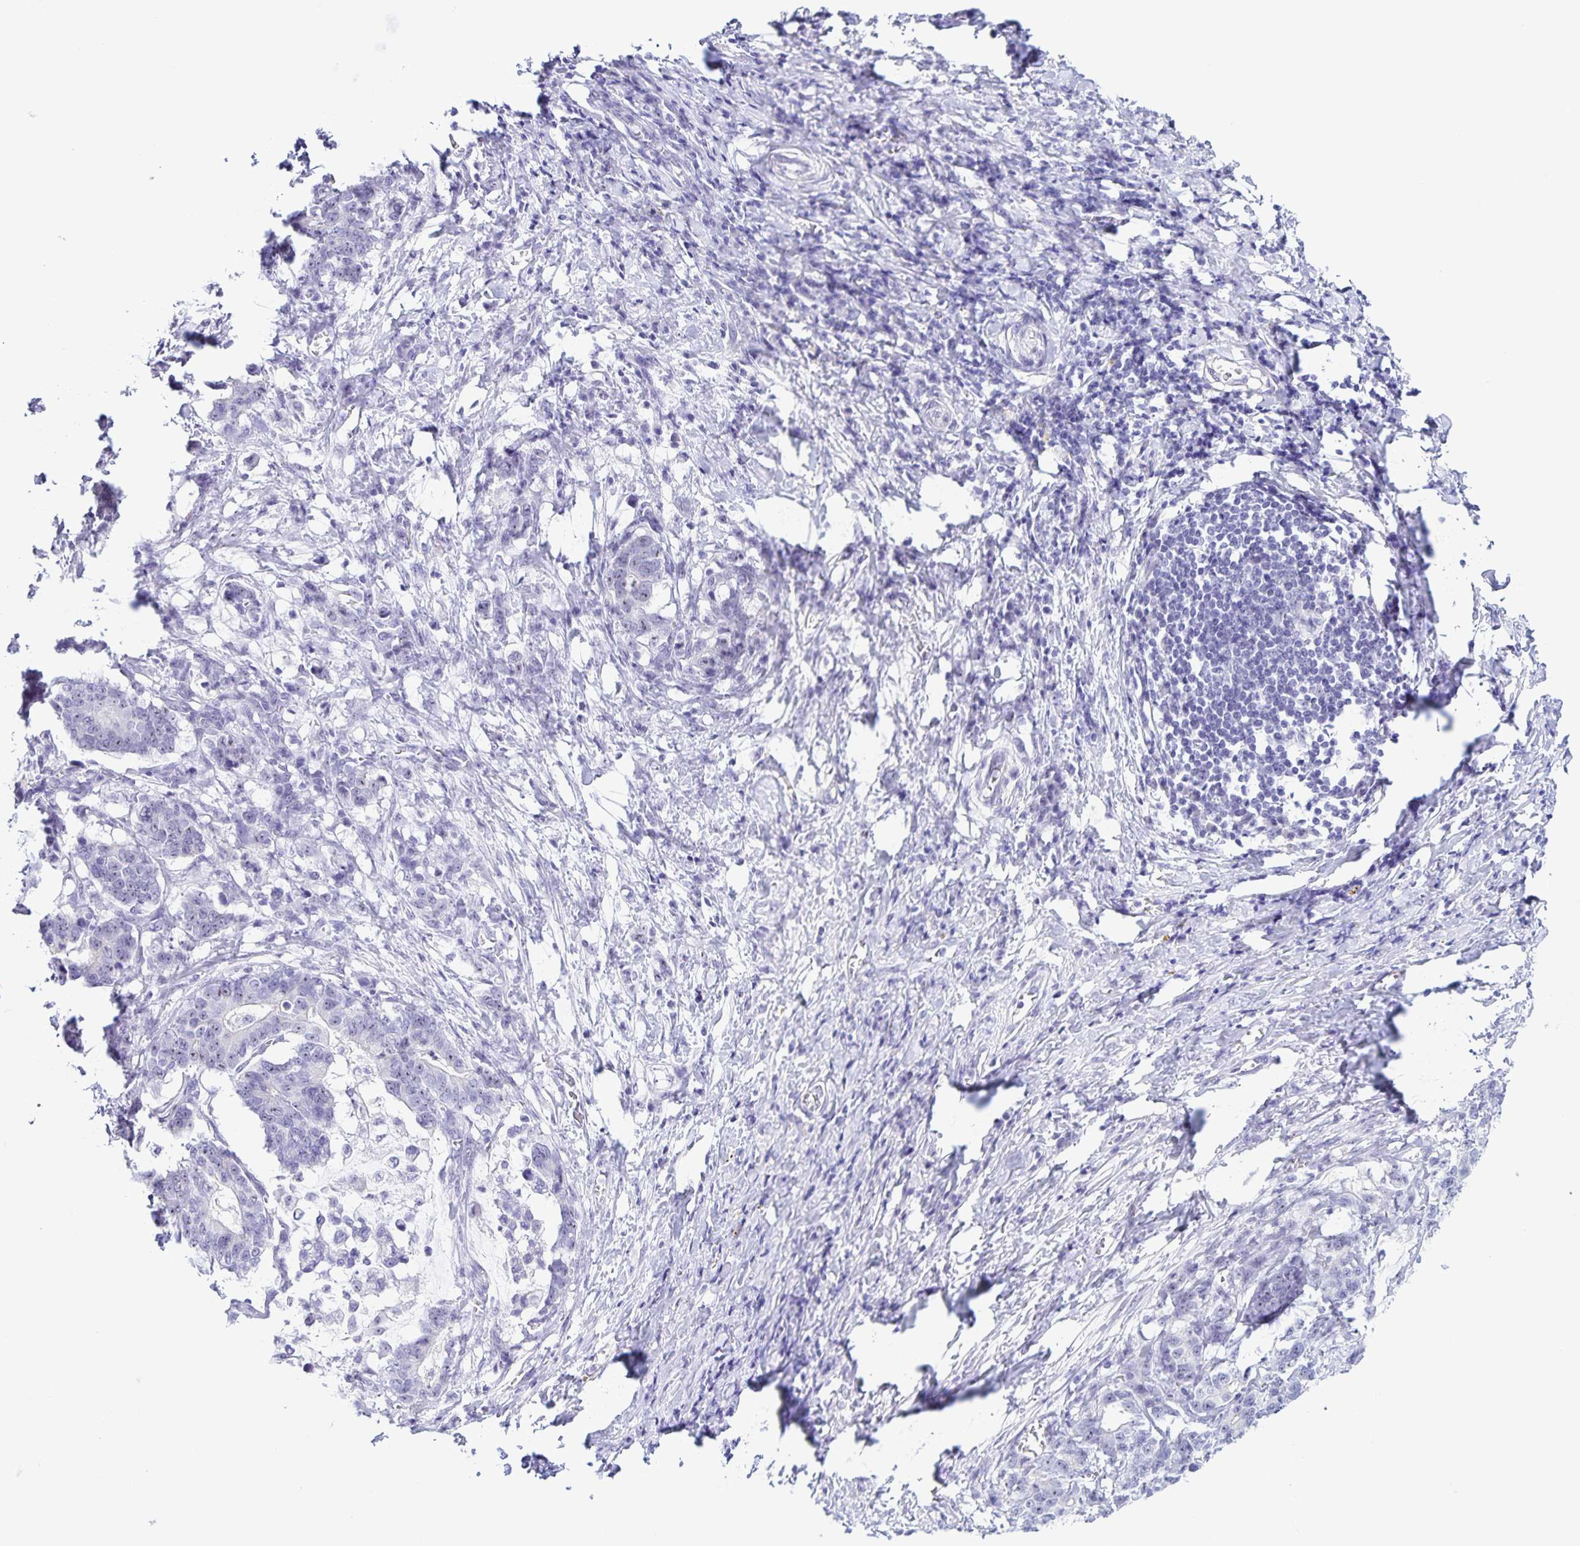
{"staining": {"intensity": "weak", "quantity": "<25%", "location": "nuclear"}, "tissue": "stomach cancer", "cell_type": "Tumor cells", "image_type": "cancer", "snomed": [{"axis": "morphology", "description": "Normal tissue, NOS"}, {"axis": "morphology", "description": "Adenocarcinoma, NOS"}, {"axis": "topography", "description": "Stomach"}], "caption": "Immunohistochemistry micrograph of neoplastic tissue: stomach adenocarcinoma stained with DAB shows no significant protein positivity in tumor cells.", "gene": "FAM170A", "patient": {"sex": "female", "age": 64}}